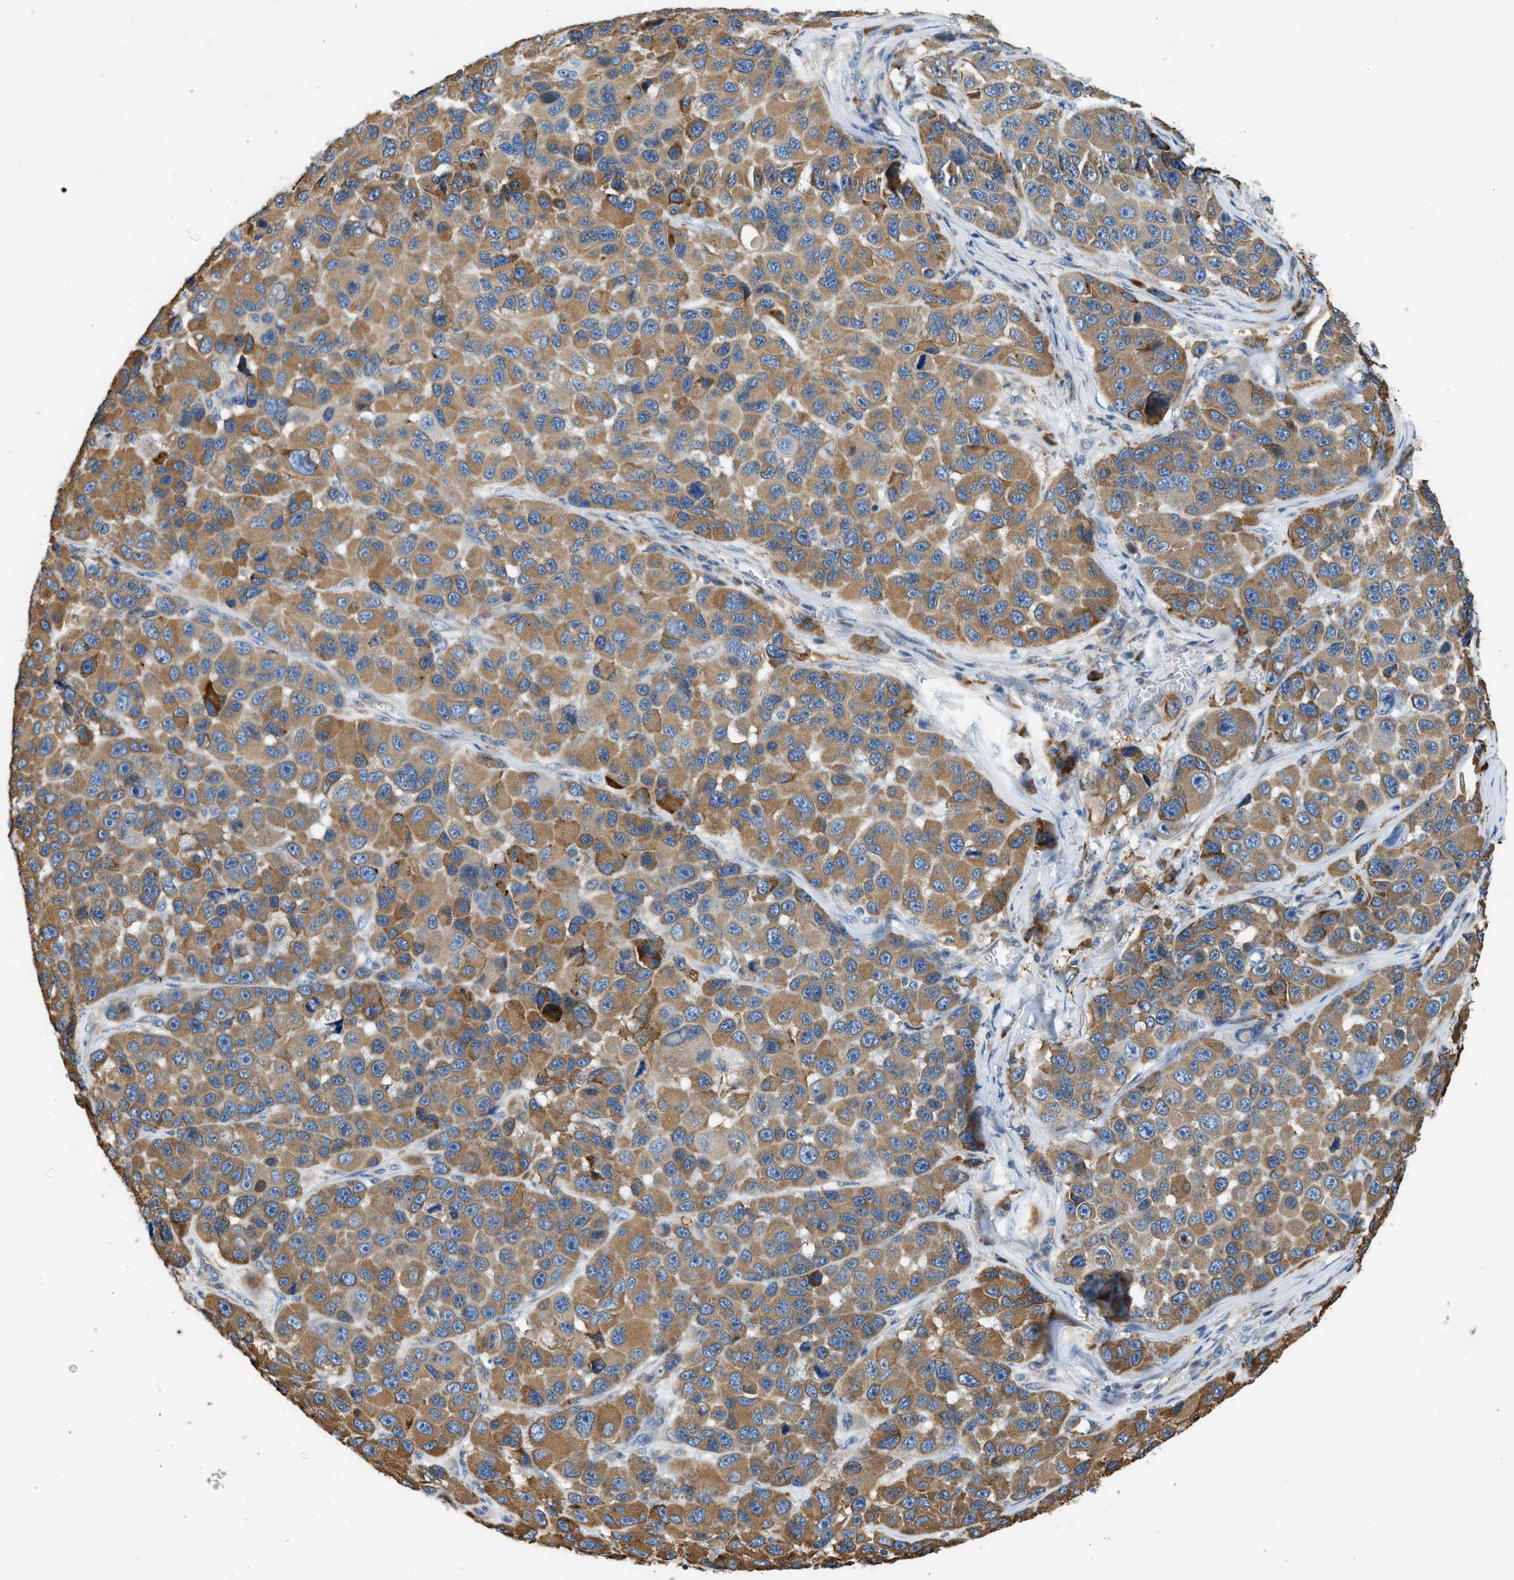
{"staining": {"intensity": "moderate", "quantity": ">75%", "location": "cytoplasmic/membranous"}, "tissue": "melanoma", "cell_type": "Tumor cells", "image_type": "cancer", "snomed": [{"axis": "morphology", "description": "Malignant melanoma, NOS"}, {"axis": "topography", "description": "Skin"}], "caption": "An IHC micrograph of neoplastic tissue is shown. Protein staining in brown labels moderate cytoplasmic/membranous positivity in melanoma within tumor cells.", "gene": "CNTN6", "patient": {"sex": "male", "age": 53}}